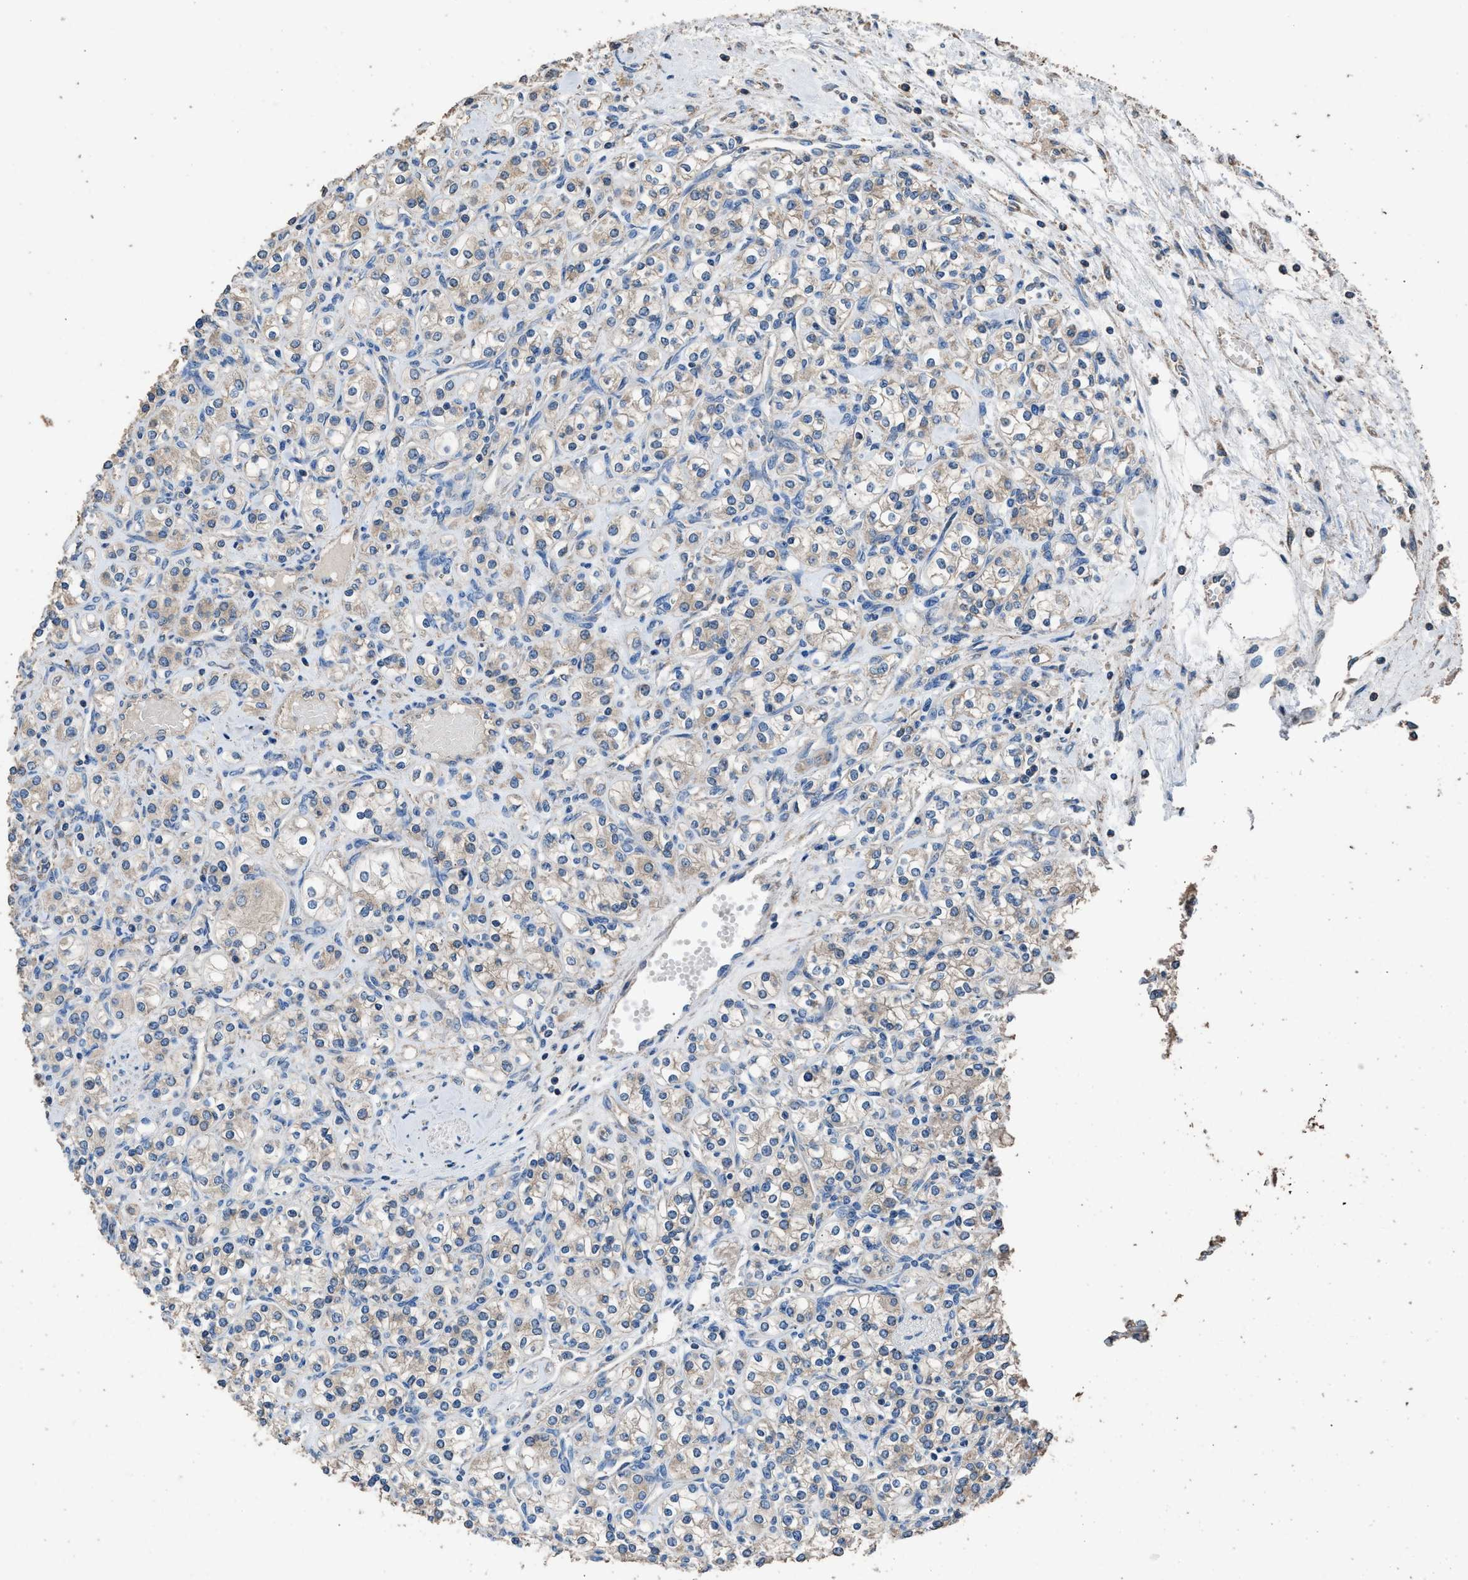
{"staining": {"intensity": "weak", "quantity": "<25%", "location": "cytoplasmic/membranous"}, "tissue": "renal cancer", "cell_type": "Tumor cells", "image_type": "cancer", "snomed": [{"axis": "morphology", "description": "Adenocarcinoma, NOS"}, {"axis": "topography", "description": "Kidney"}], "caption": "A micrograph of human renal cancer is negative for staining in tumor cells.", "gene": "ITSN1", "patient": {"sex": "male", "age": 77}}